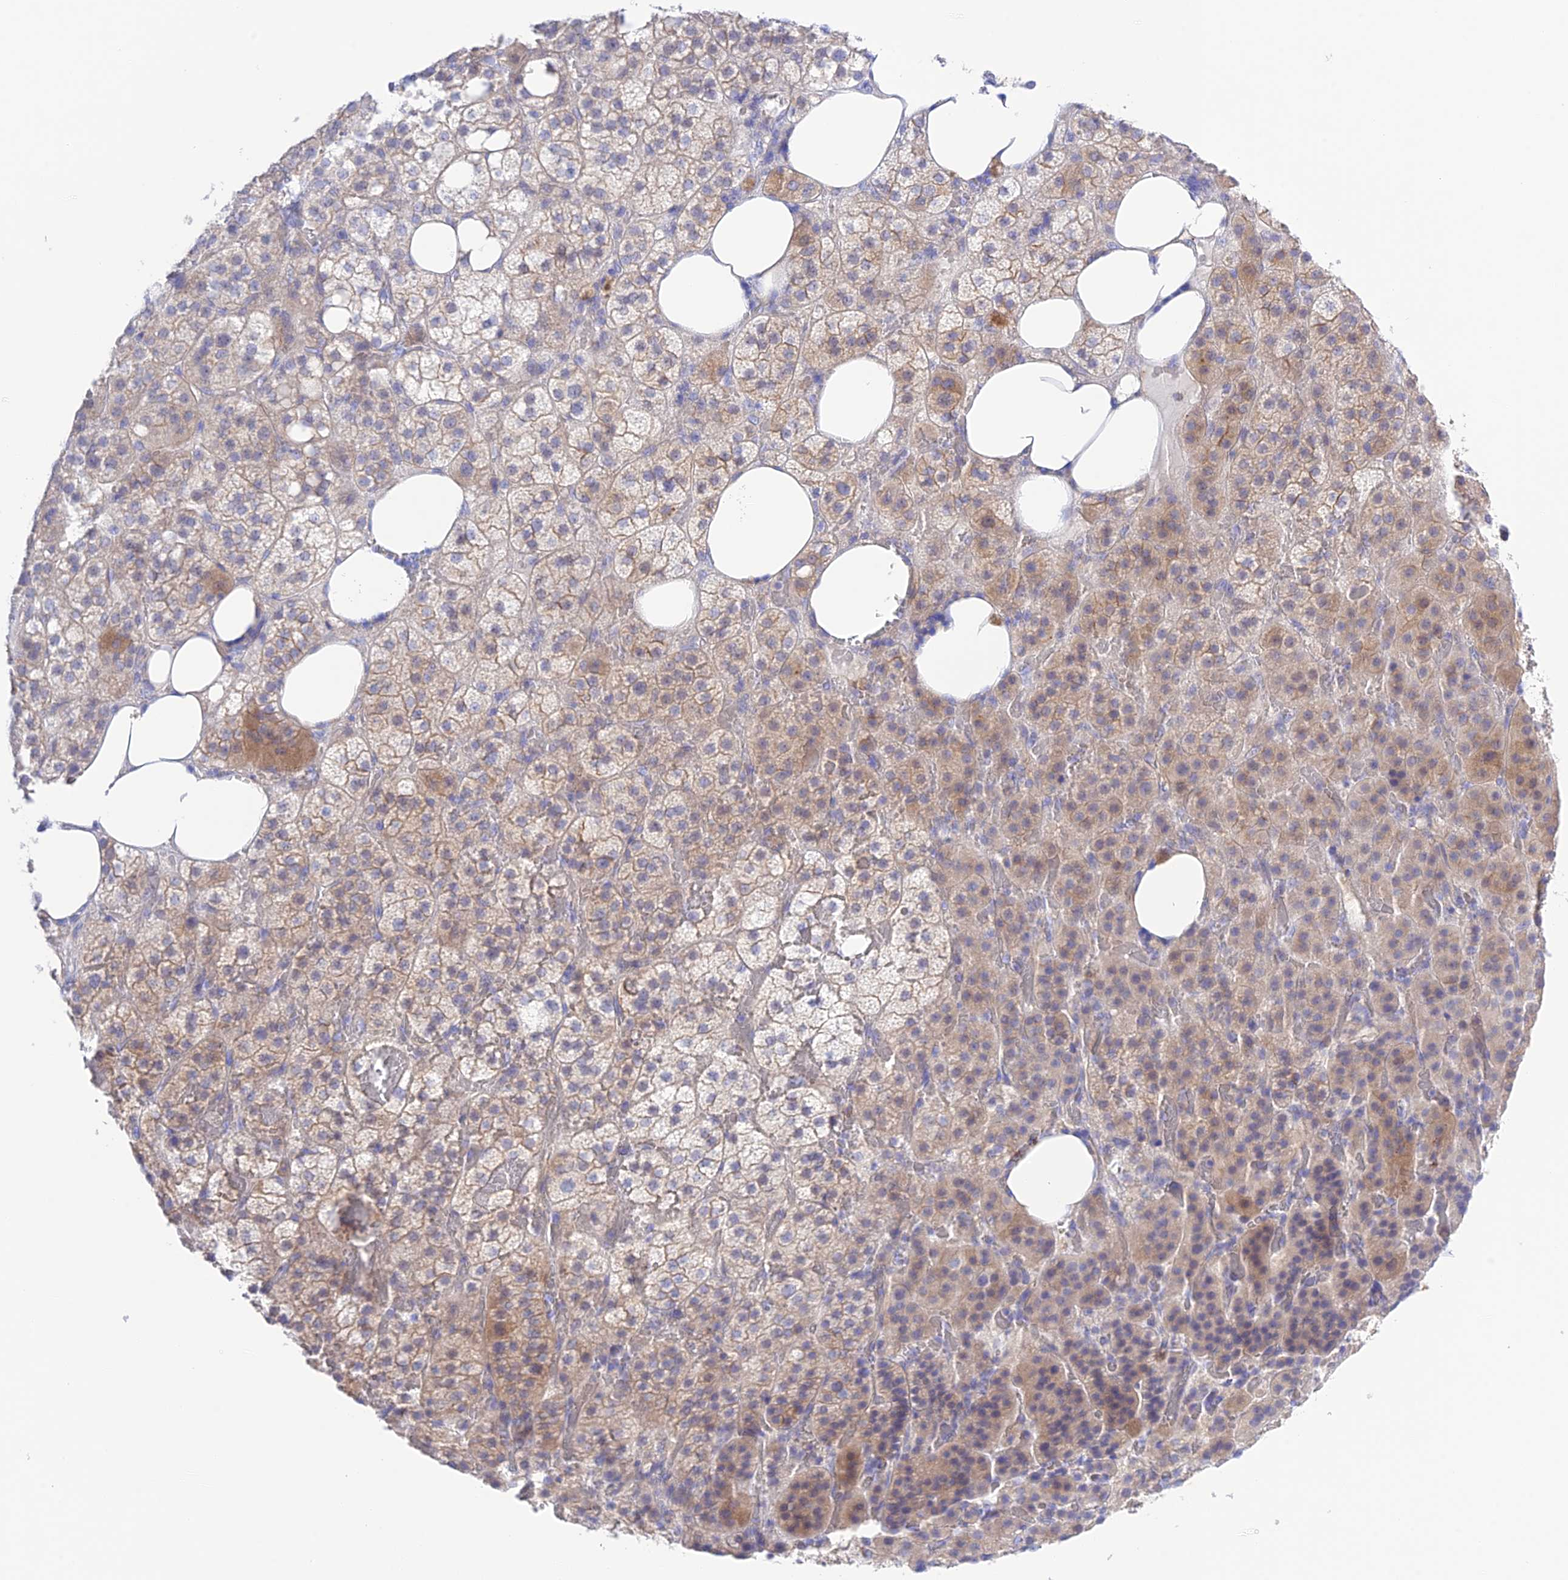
{"staining": {"intensity": "weak", "quantity": "25%-75%", "location": "cytoplasmic/membranous"}, "tissue": "adrenal gland", "cell_type": "Glandular cells", "image_type": "normal", "snomed": [{"axis": "morphology", "description": "Normal tissue, NOS"}, {"axis": "topography", "description": "Adrenal gland"}], "caption": "Unremarkable adrenal gland reveals weak cytoplasmic/membranous expression in about 25%-75% of glandular cells, visualized by immunohistochemistry. (Stains: DAB (3,3'-diaminobenzidine) in brown, nuclei in blue, Microscopy: brightfield microscopy at high magnification).", "gene": "CHSY3", "patient": {"sex": "female", "age": 59}}